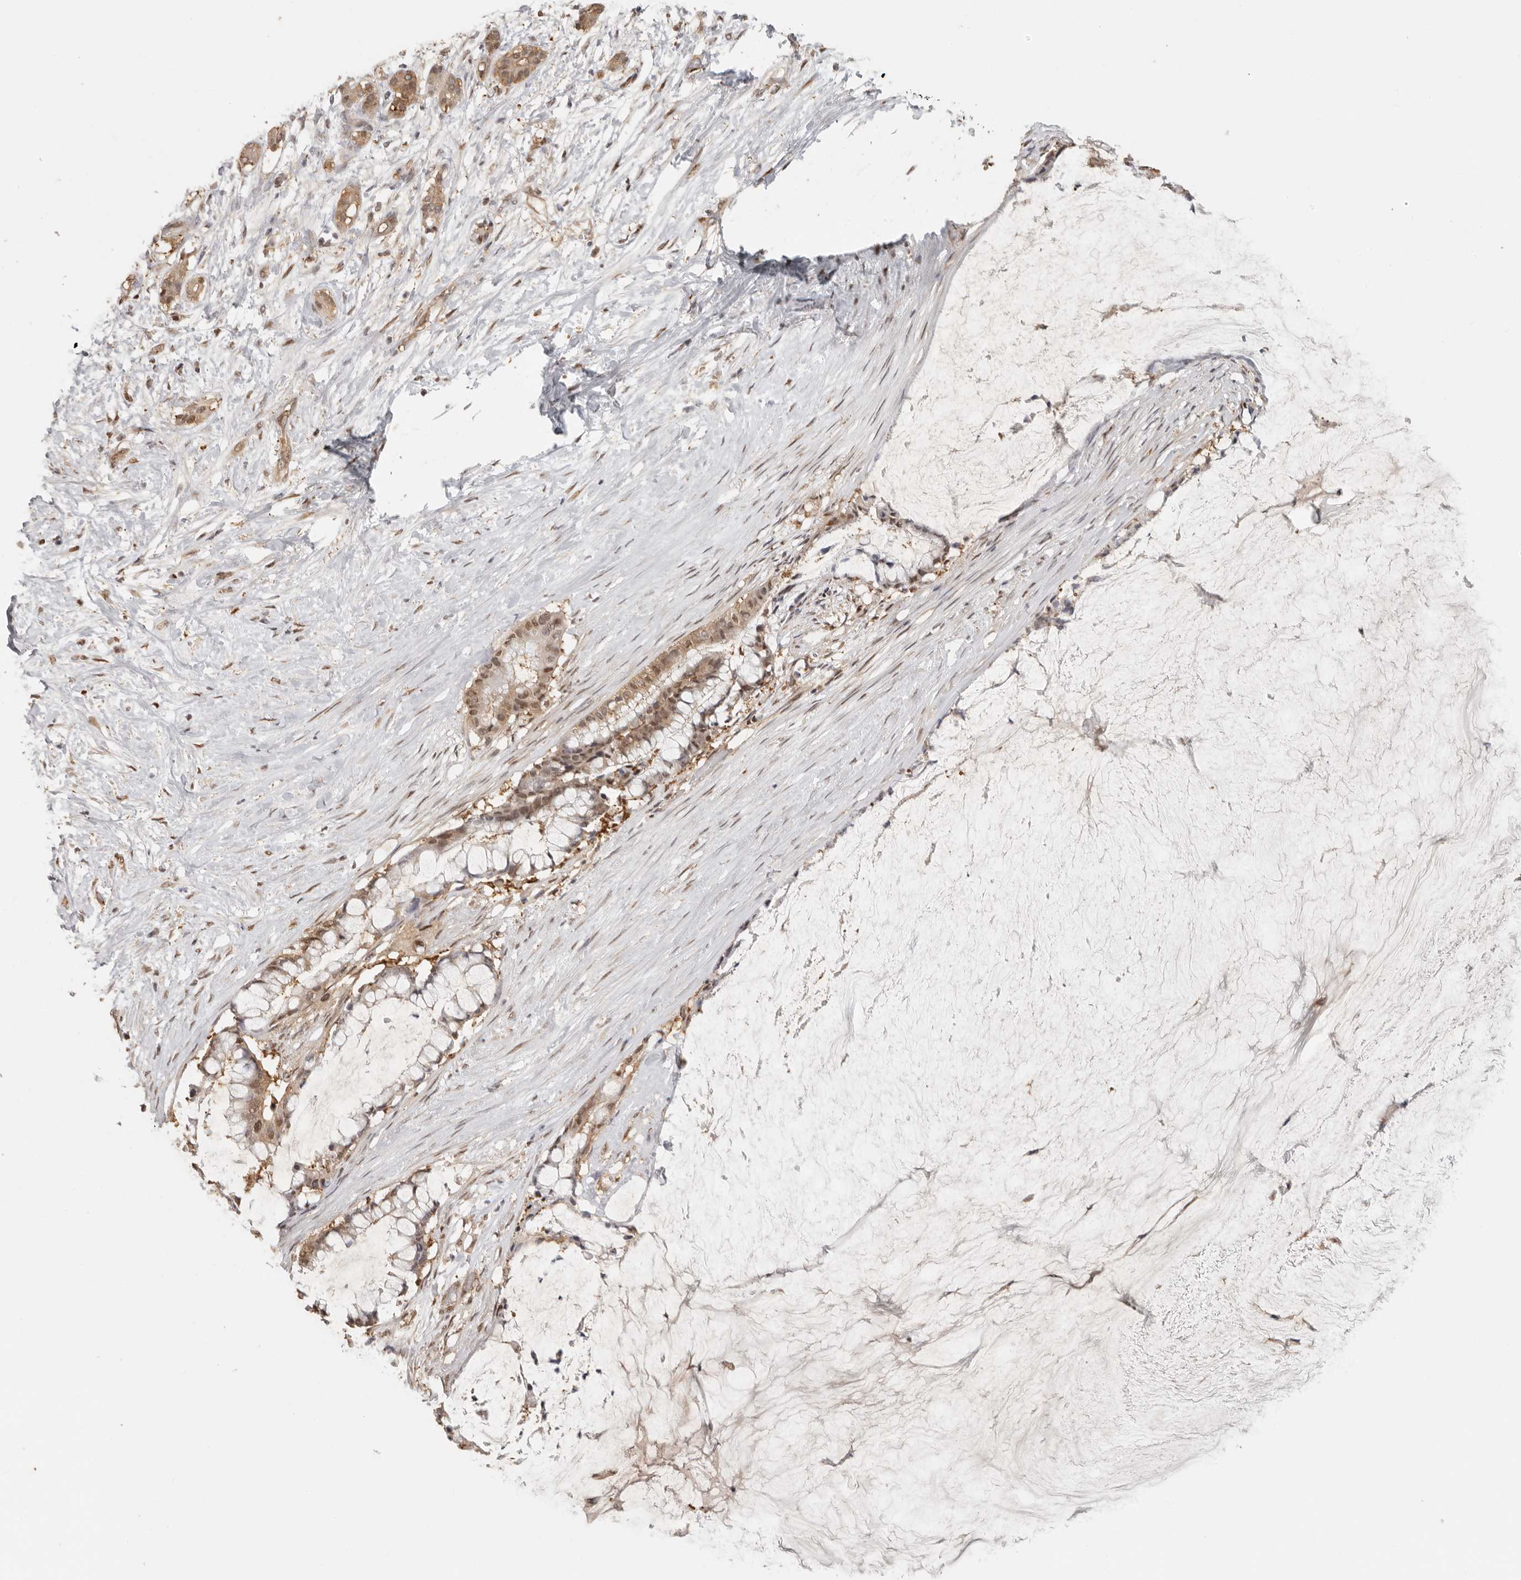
{"staining": {"intensity": "moderate", "quantity": ">75%", "location": "cytoplasmic/membranous,nuclear"}, "tissue": "pancreatic cancer", "cell_type": "Tumor cells", "image_type": "cancer", "snomed": [{"axis": "morphology", "description": "Adenocarcinoma, NOS"}, {"axis": "topography", "description": "Pancreas"}], "caption": "Pancreatic cancer was stained to show a protein in brown. There is medium levels of moderate cytoplasmic/membranous and nuclear staining in about >75% of tumor cells. (Stains: DAB (3,3'-diaminobenzidine) in brown, nuclei in blue, Microscopy: brightfield microscopy at high magnification).", "gene": "PSMA5", "patient": {"sex": "male", "age": 41}}